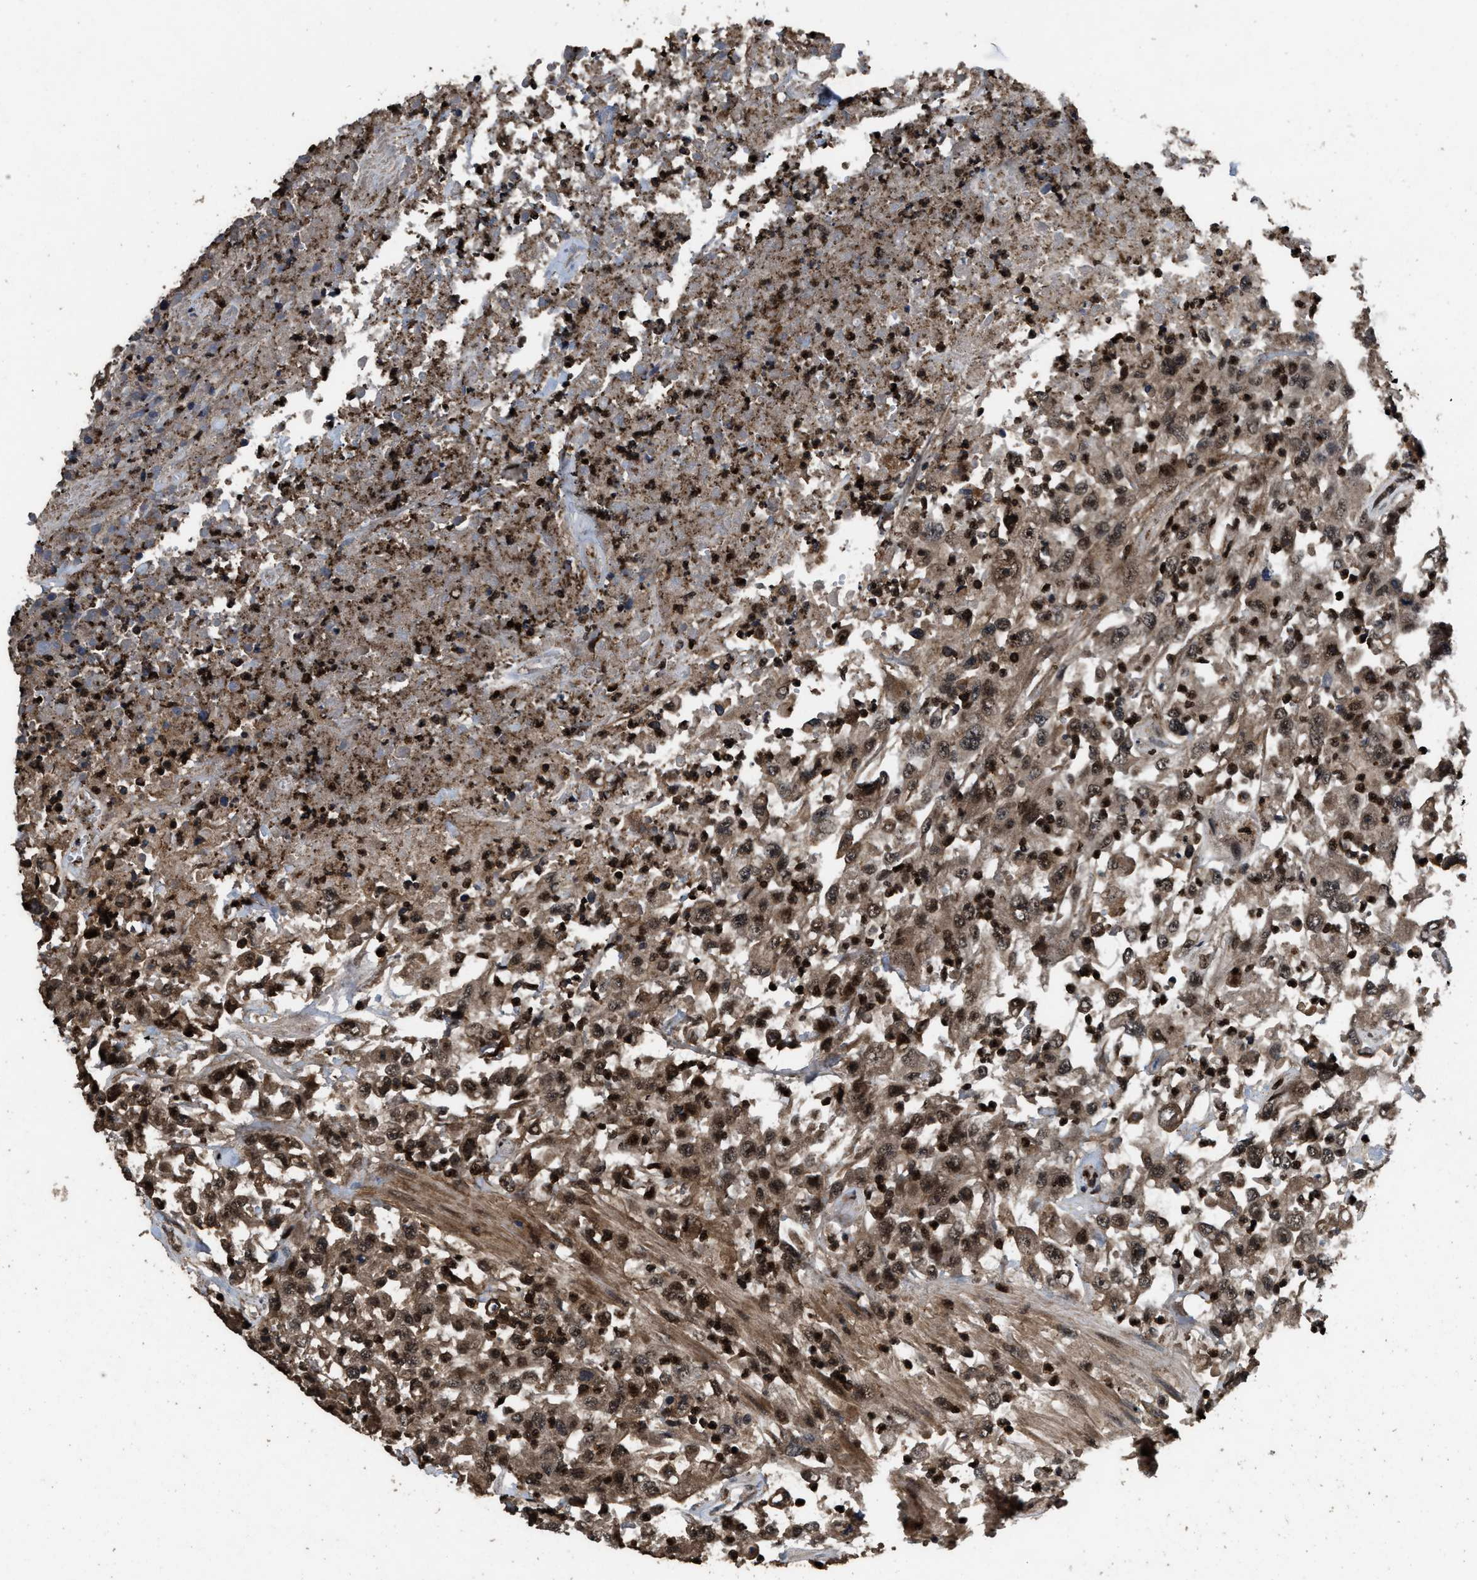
{"staining": {"intensity": "moderate", "quantity": ">75%", "location": "cytoplasmic/membranous,nuclear"}, "tissue": "urothelial cancer", "cell_type": "Tumor cells", "image_type": "cancer", "snomed": [{"axis": "morphology", "description": "Urothelial carcinoma, High grade"}, {"axis": "topography", "description": "Urinary bladder"}], "caption": "Urothelial cancer was stained to show a protein in brown. There is medium levels of moderate cytoplasmic/membranous and nuclear expression in approximately >75% of tumor cells.", "gene": "HAUS6", "patient": {"sex": "male", "age": 46}}